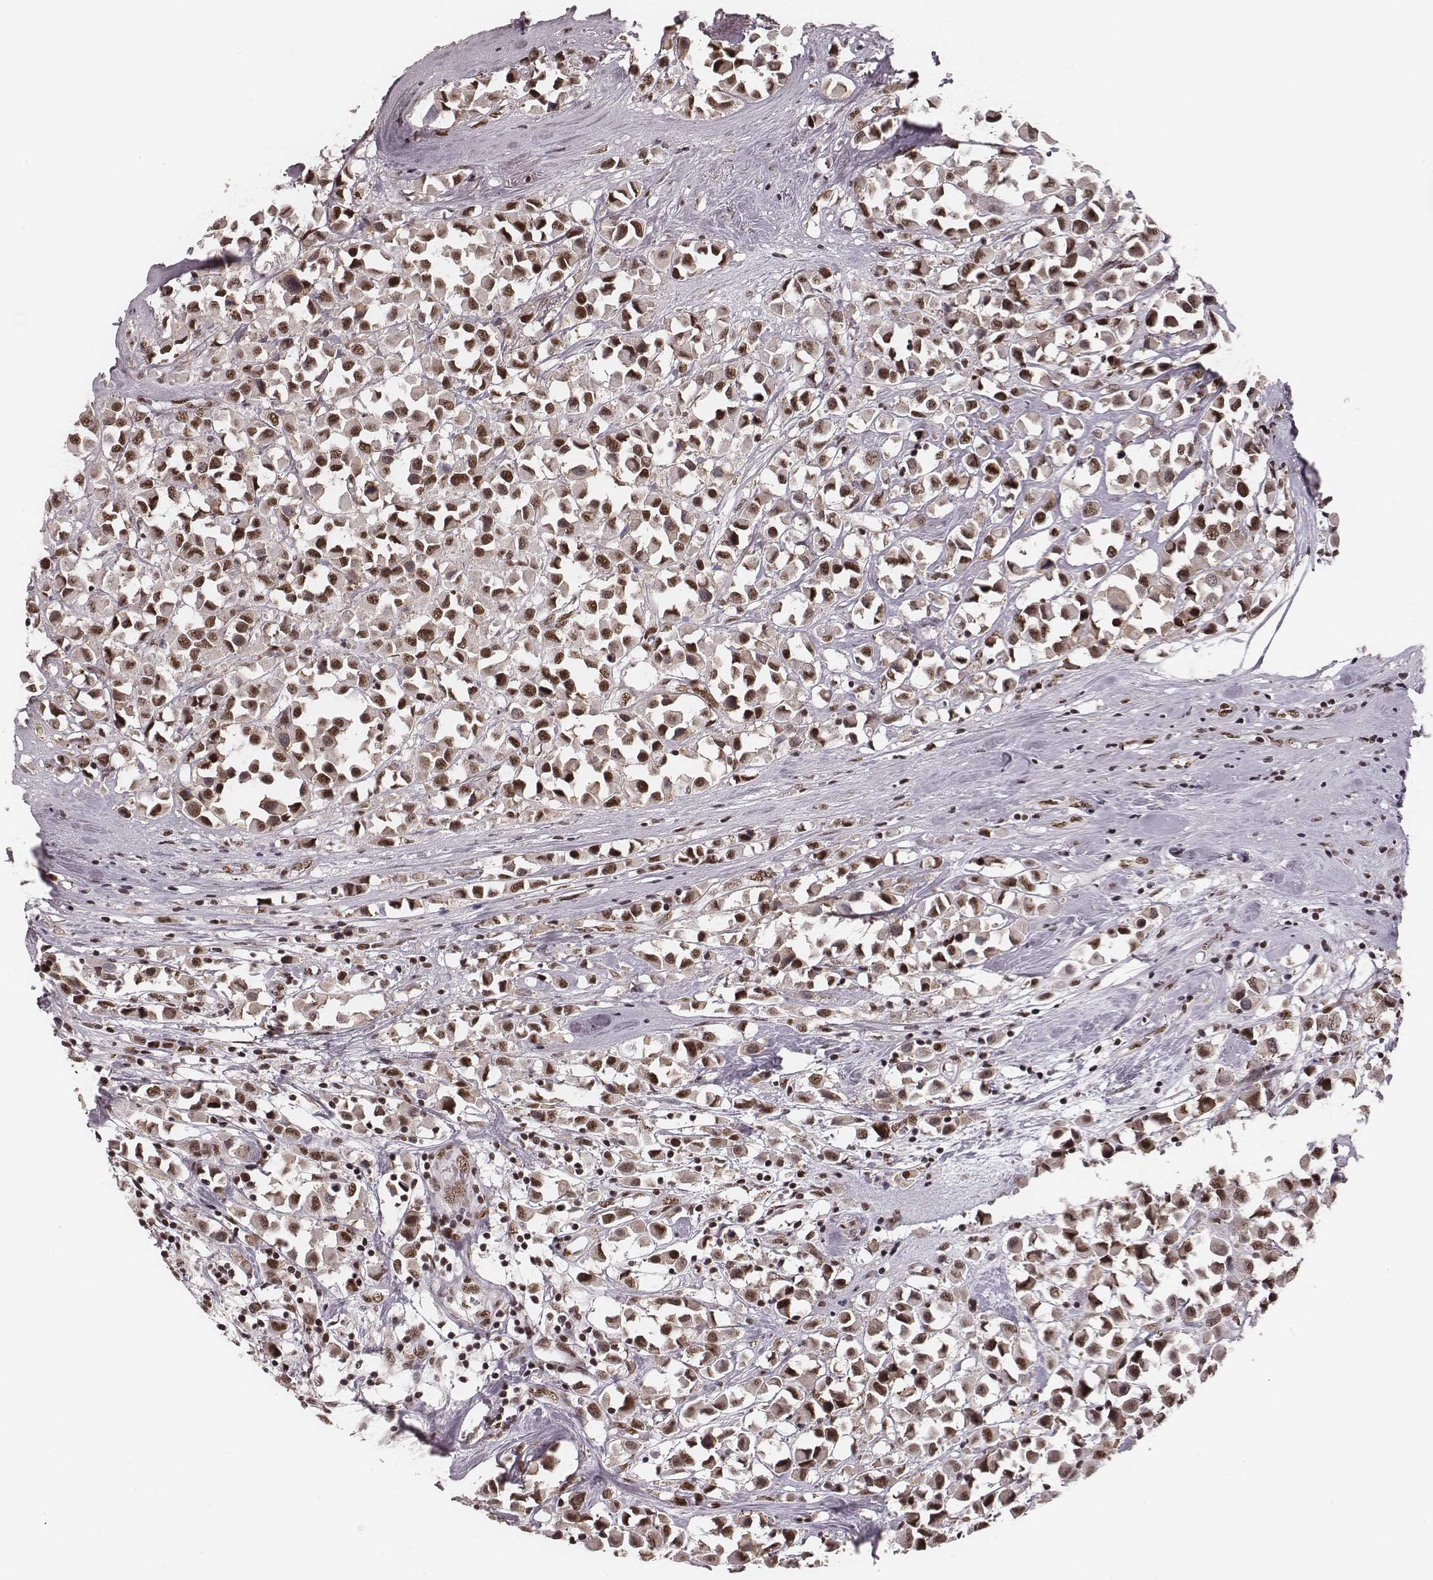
{"staining": {"intensity": "strong", "quantity": ">75%", "location": "nuclear"}, "tissue": "breast cancer", "cell_type": "Tumor cells", "image_type": "cancer", "snomed": [{"axis": "morphology", "description": "Duct carcinoma"}, {"axis": "topography", "description": "Breast"}], "caption": "Strong nuclear staining for a protein is identified in about >75% of tumor cells of breast cancer (invasive ductal carcinoma) using immunohistochemistry (IHC).", "gene": "LUC7L", "patient": {"sex": "female", "age": 61}}